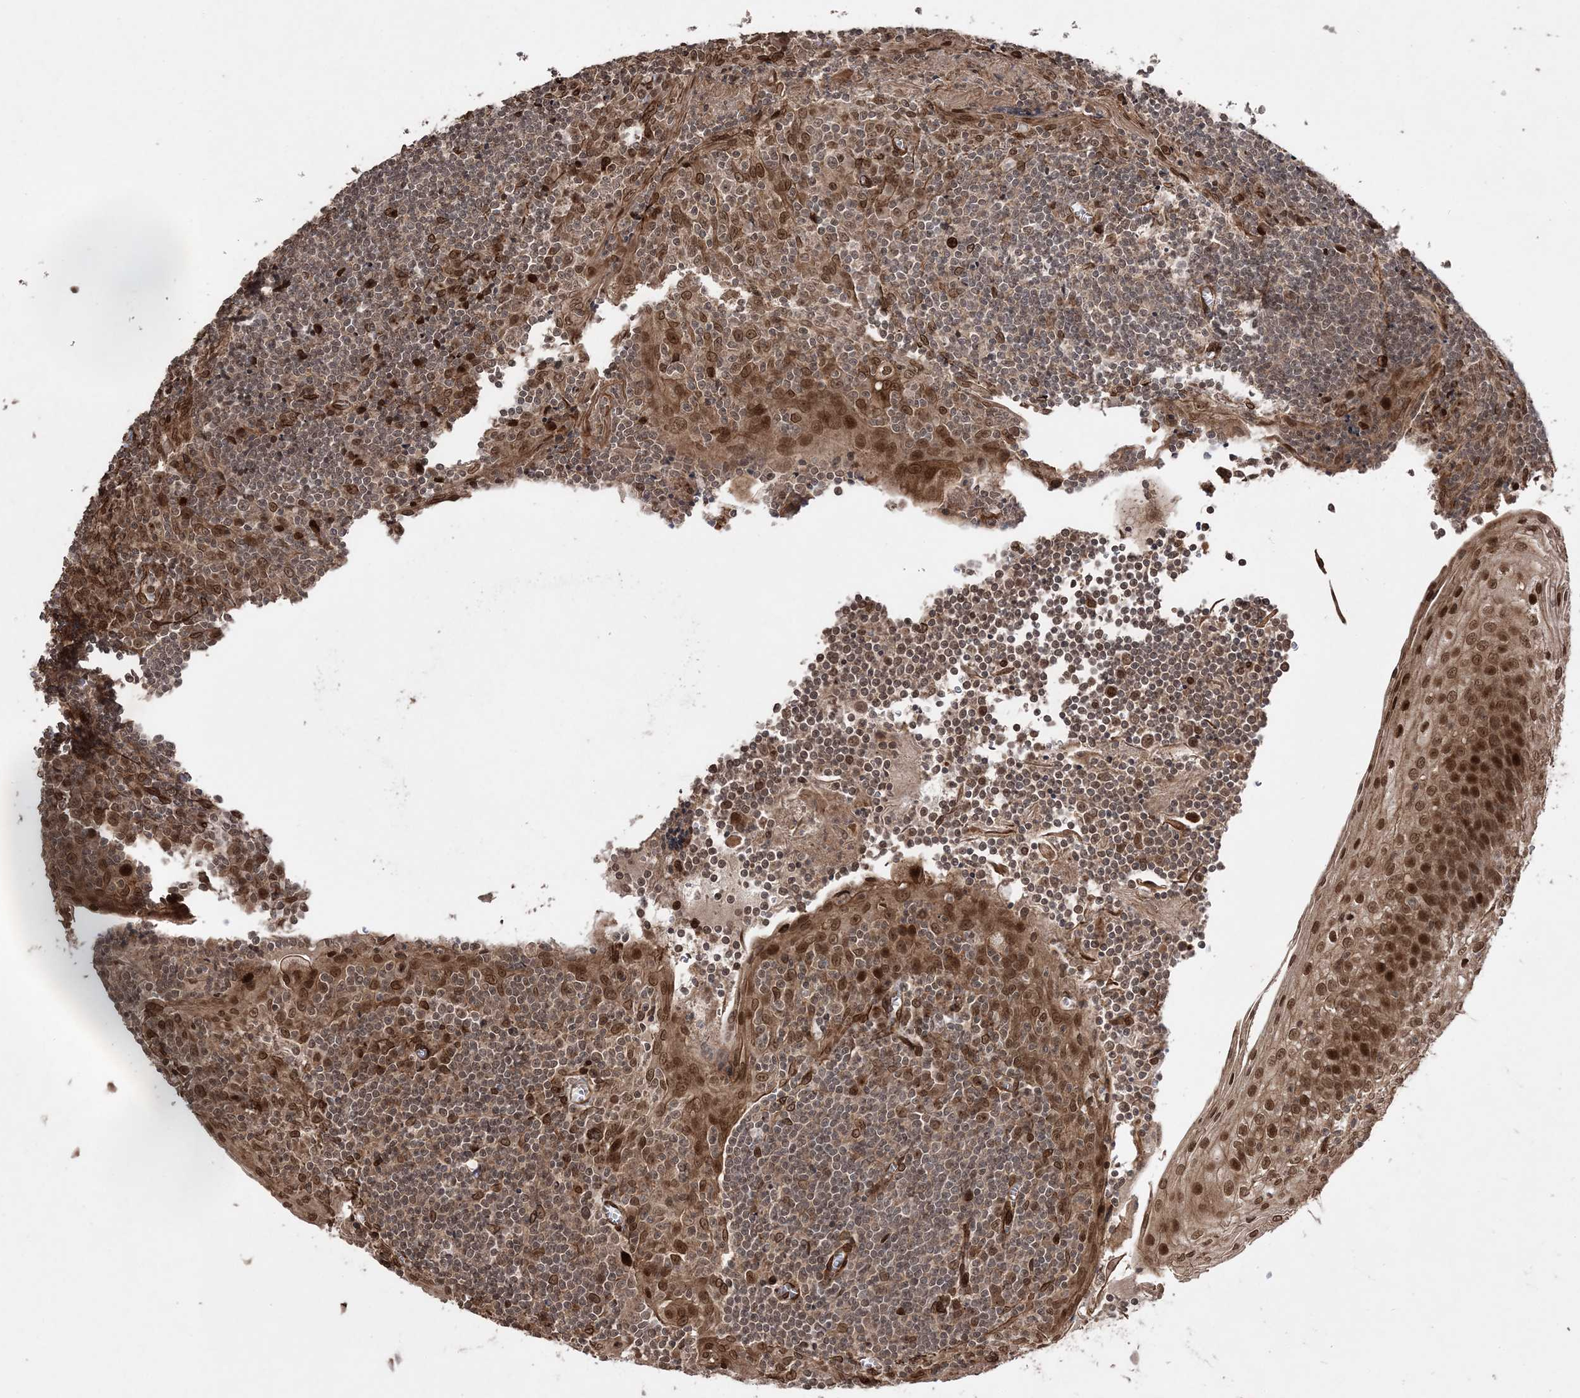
{"staining": {"intensity": "moderate", "quantity": ">75%", "location": "cytoplasmic/membranous,nuclear"}, "tissue": "tonsil", "cell_type": "Germinal center cells", "image_type": "normal", "snomed": [{"axis": "morphology", "description": "Normal tissue, NOS"}, {"axis": "topography", "description": "Tonsil"}], "caption": "Immunohistochemical staining of unremarkable tonsil demonstrates moderate cytoplasmic/membranous,nuclear protein expression in approximately >75% of germinal center cells. (DAB = brown stain, brightfield microscopy at high magnification).", "gene": "ETAA1", "patient": {"sex": "male", "age": 27}}